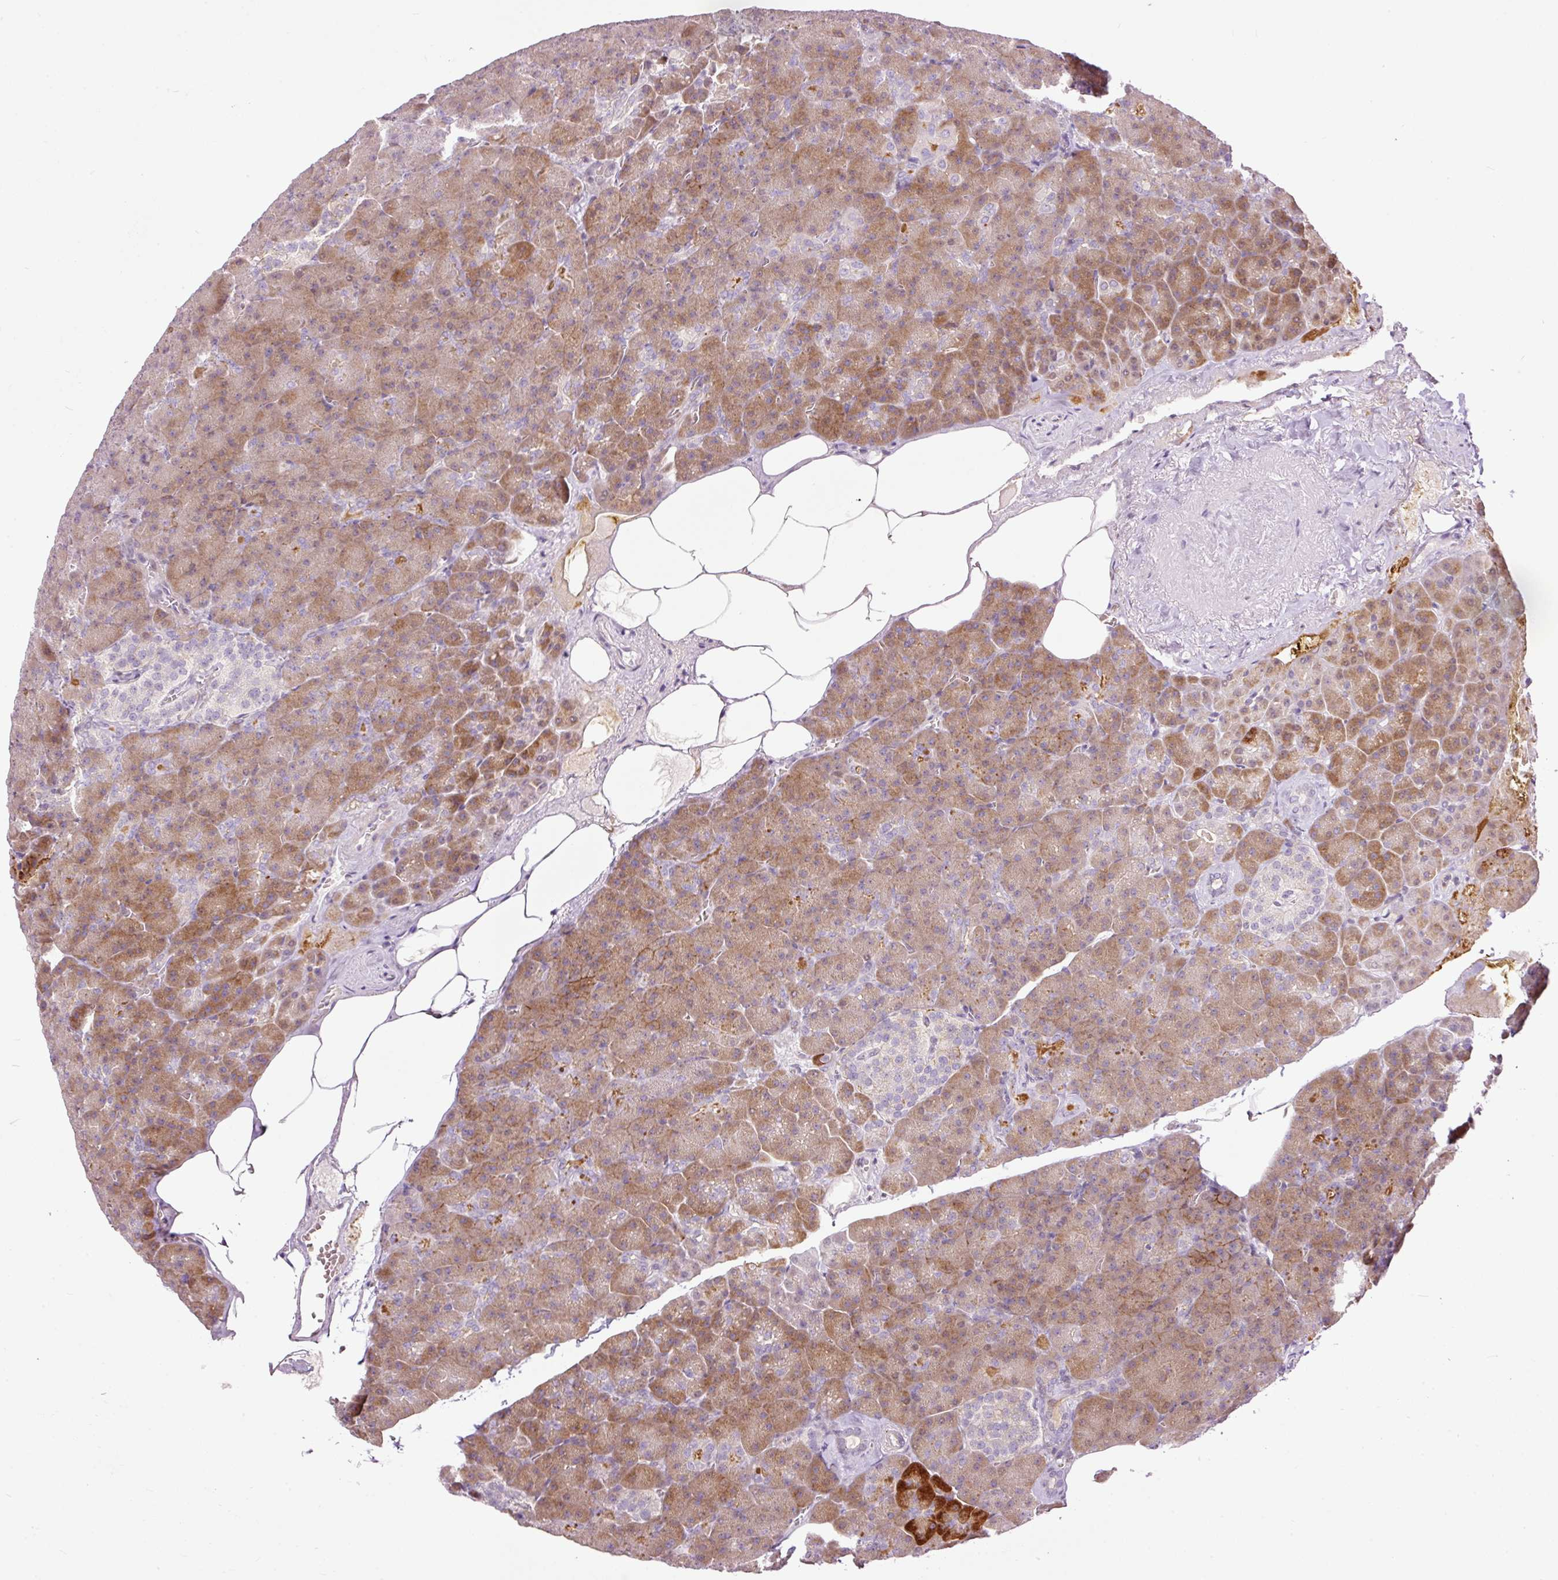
{"staining": {"intensity": "moderate", "quantity": "25%-75%", "location": "cytoplasmic/membranous"}, "tissue": "pancreas", "cell_type": "Exocrine glandular cells", "image_type": "normal", "snomed": [{"axis": "morphology", "description": "Normal tissue, NOS"}, {"axis": "topography", "description": "Pancreas"}], "caption": "IHC (DAB (3,3'-diaminobenzidine)) staining of benign human pancreas reveals moderate cytoplasmic/membranous protein staining in approximately 25%-75% of exocrine glandular cells. (DAB (3,3'-diaminobenzidine) IHC with brightfield microscopy, high magnification).", "gene": "FCRL4", "patient": {"sex": "female", "age": 74}}